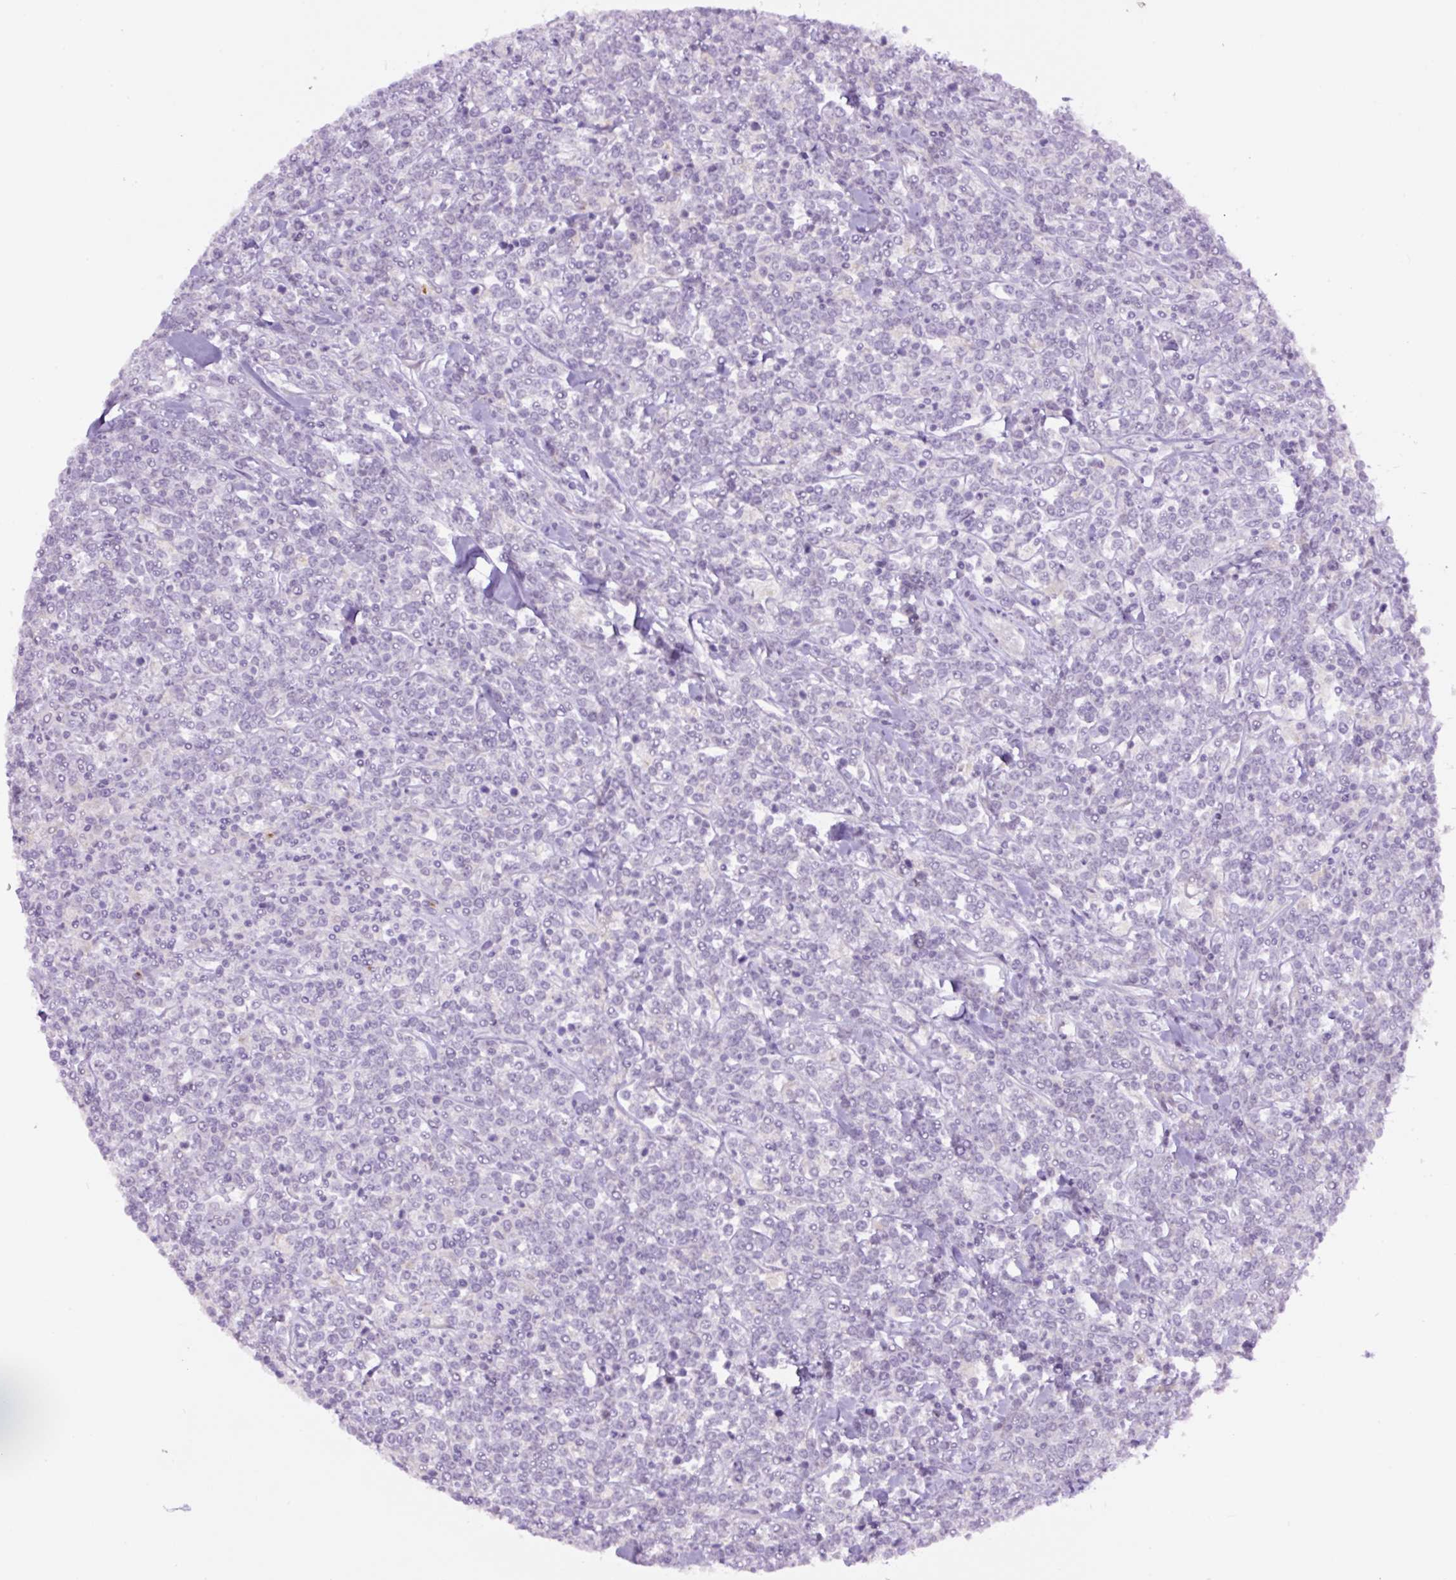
{"staining": {"intensity": "negative", "quantity": "none", "location": "none"}, "tissue": "lymphoma", "cell_type": "Tumor cells", "image_type": "cancer", "snomed": [{"axis": "morphology", "description": "Malignant lymphoma, non-Hodgkin's type, High grade"}, {"axis": "topography", "description": "Small intestine"}, {"axis": "topography", "description": "Colon"}], "caption": "DAB (3,3'-diaminobenzidine) immunohistochemical staining of human lymphoma displays no significant positivity in tumor cells.", "gene": "MFSD3", "patient": {"sex": "male", "age": 8}}